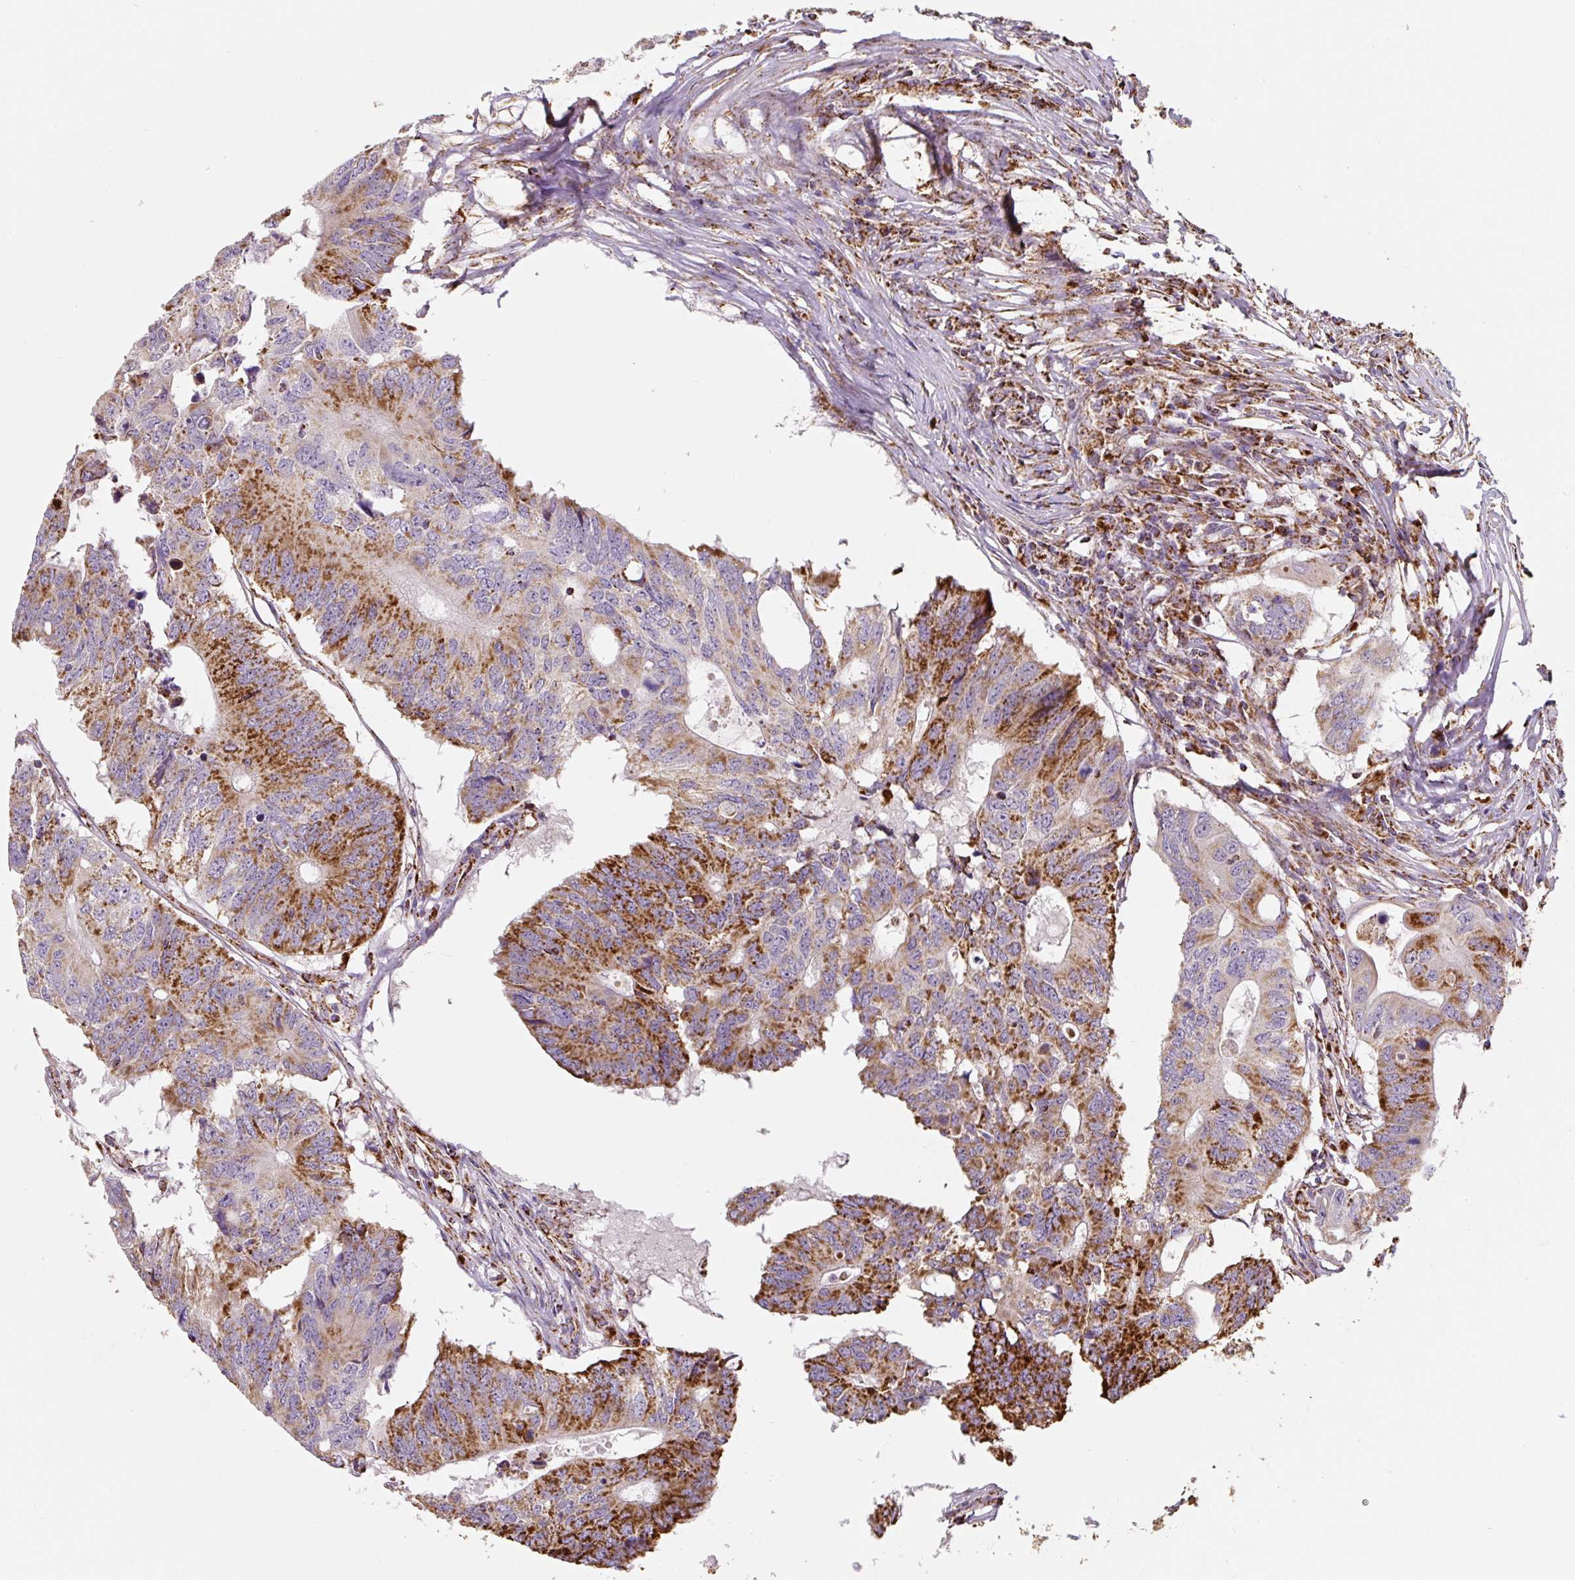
{"staining": {"intensity": "strong", "quantity": ">75%", "location": "cytoplasmic/membranous"}, "tissue": "colorectal cancer", "cell_type": "Tumor cells", "image_type": "cancer", "snomed": [{"axis": "morphology", "description": "Adenocarcinoma, NOS"}, {"axis": "topography", "description": "Colon"}], "caption": "Protein expression analysis of colorectal cancer (adenocarcinoma) displays strong cytoplasmic/membranous staining in about >75% of tumor cells.", "gene": "MT-CO2", "patient": {"sex": "male", "age": 71}}